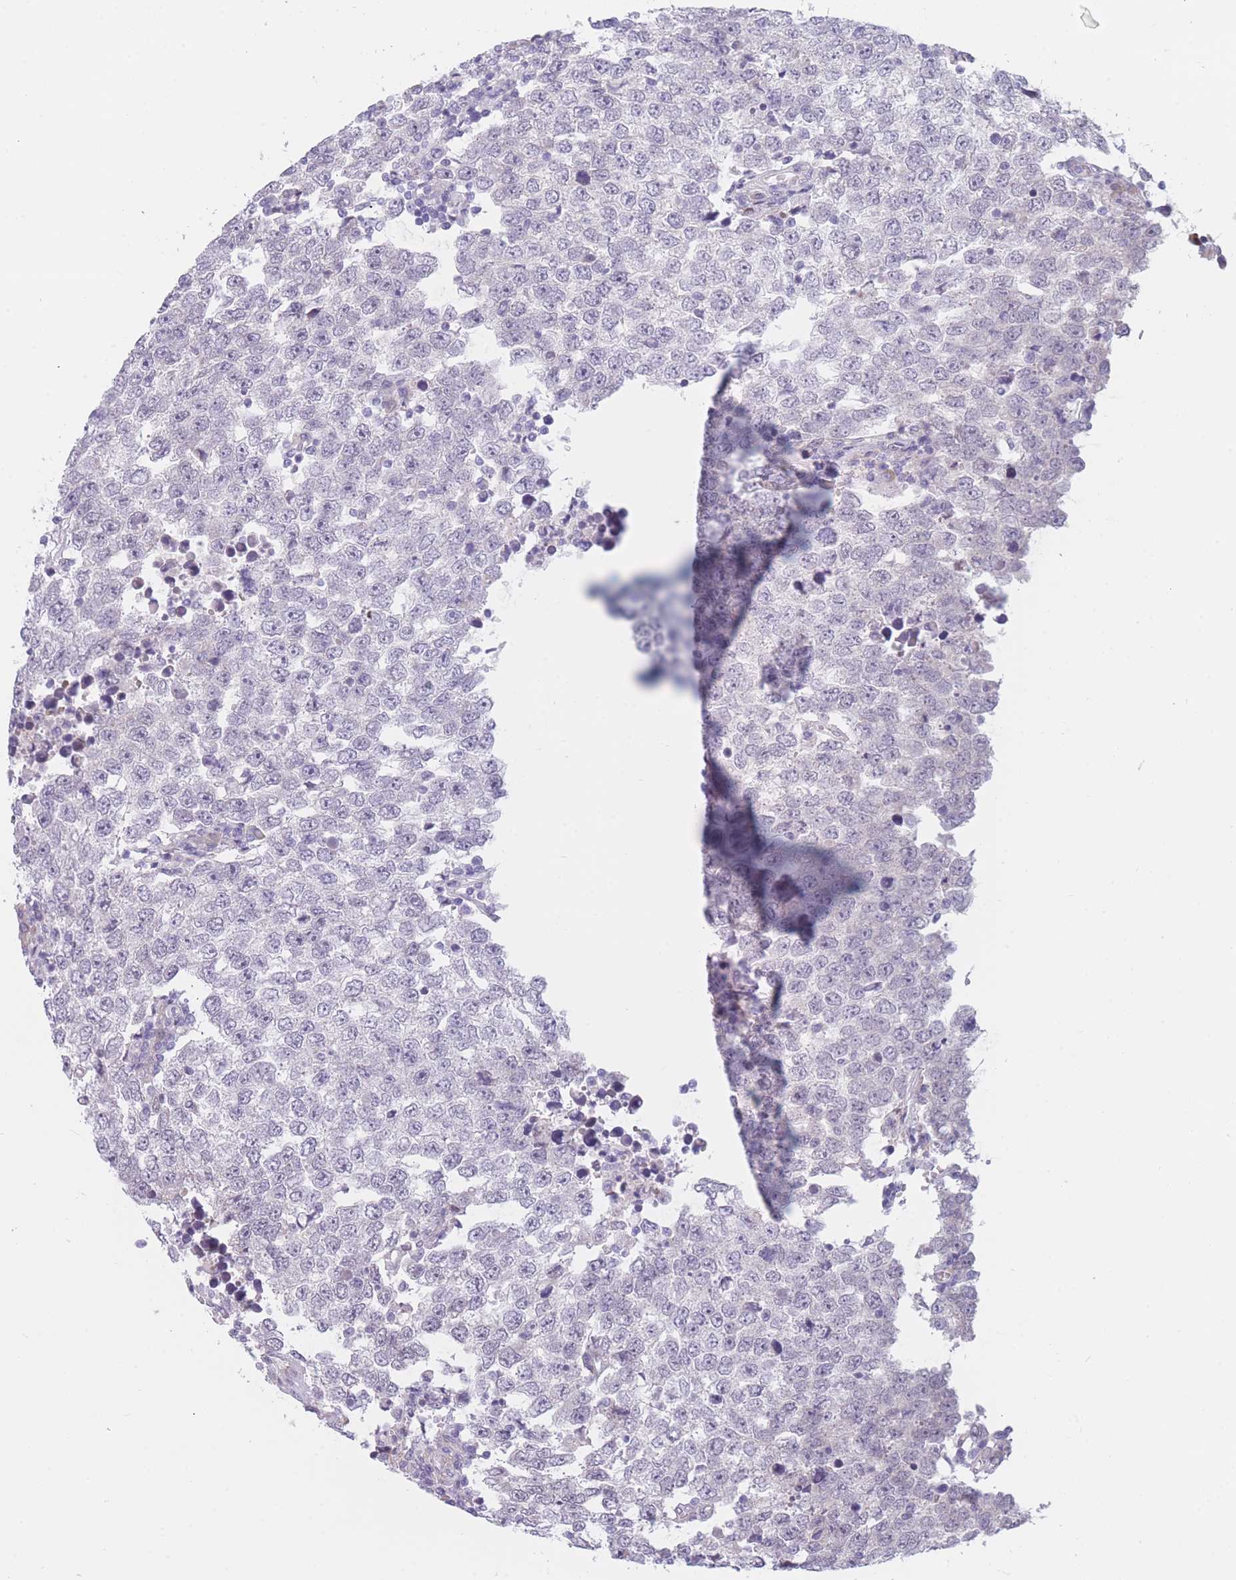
{"staining": {"intensity": "negative", "quantity": "none", "location": "none"}, "tissue": "testis cancer", "cell_type": "Tumor cells", "image_type": "cancer", "snomed": [{"axis": "morphology", "description": "Seminoma, NOS"}, {"axis": "morphology", "description": "Carcinoma, Embryonal, NOS"}, {"axis": "topography", "description": "Testis"}], "caption": "Testis seminoma was stained to show a protein in brown. There is no significant positivity in tumor cells.", "gene": "COL27A1", "patient": {"sex": "male", "age": 28}}